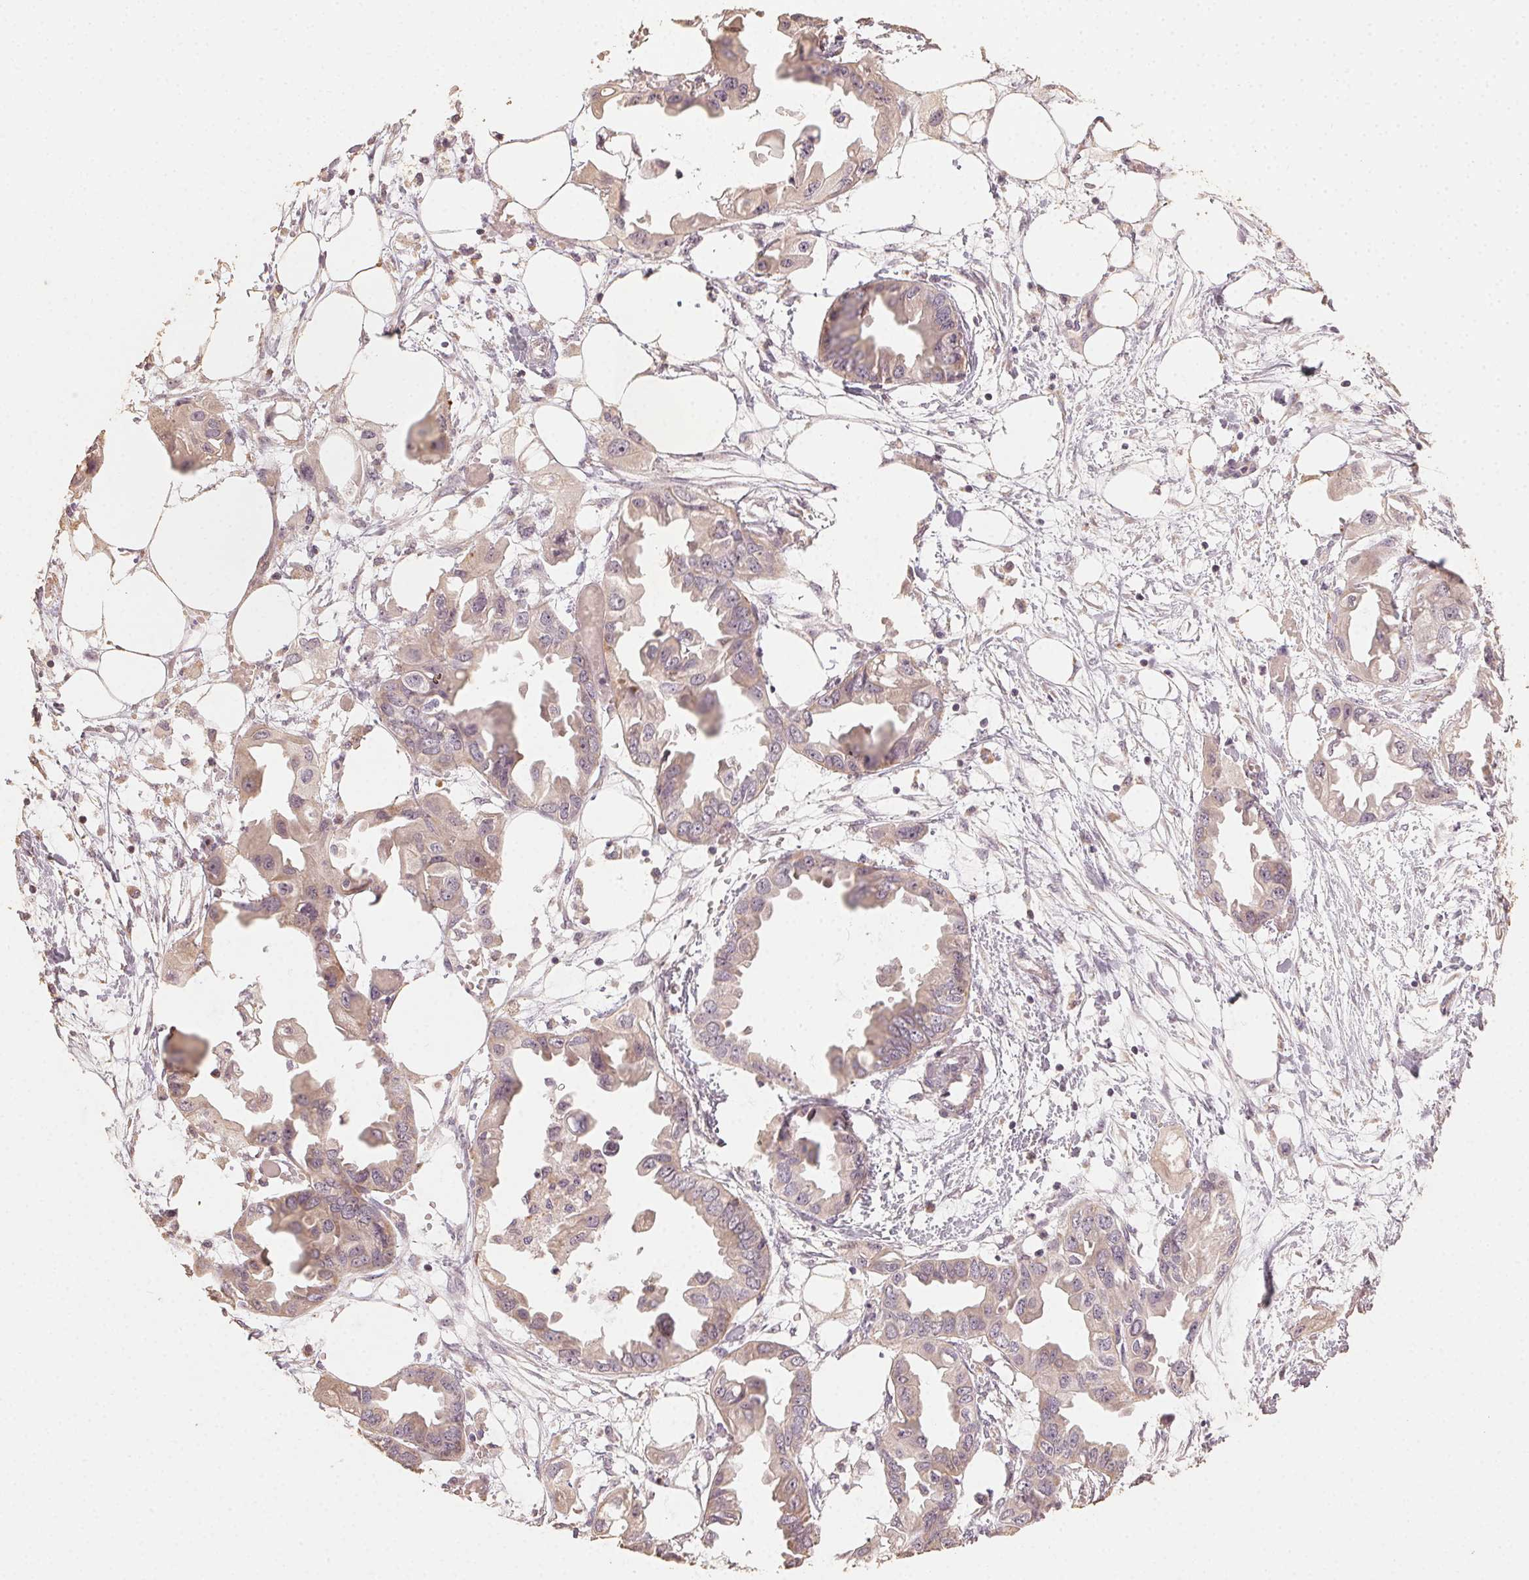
{"staining": {"intensity": "weak", "quantity": "<25%", "location": "cytoplasmic/membranous"}, "tissue": "endometrial cancer", "cell_type": "Tumor cells", "image_type": "cancer", "snomed": [{"axis": "morphology", "description": "Adenocarcinoma, NOS"}, {"axis": "morphology", "description": "Adenocarcinoma, metastatic, NOS"}, {"axis": "topography", "description": "Adipose tissue"}, {"axis": "topography", "description": "Endometrium"}], "caption": "The image exhibits no significant positivity in tumor cells of adenocarcinoma (endometrial).", "gene": "NCOA4", "patient": {"sex": "female", "age": 67}}